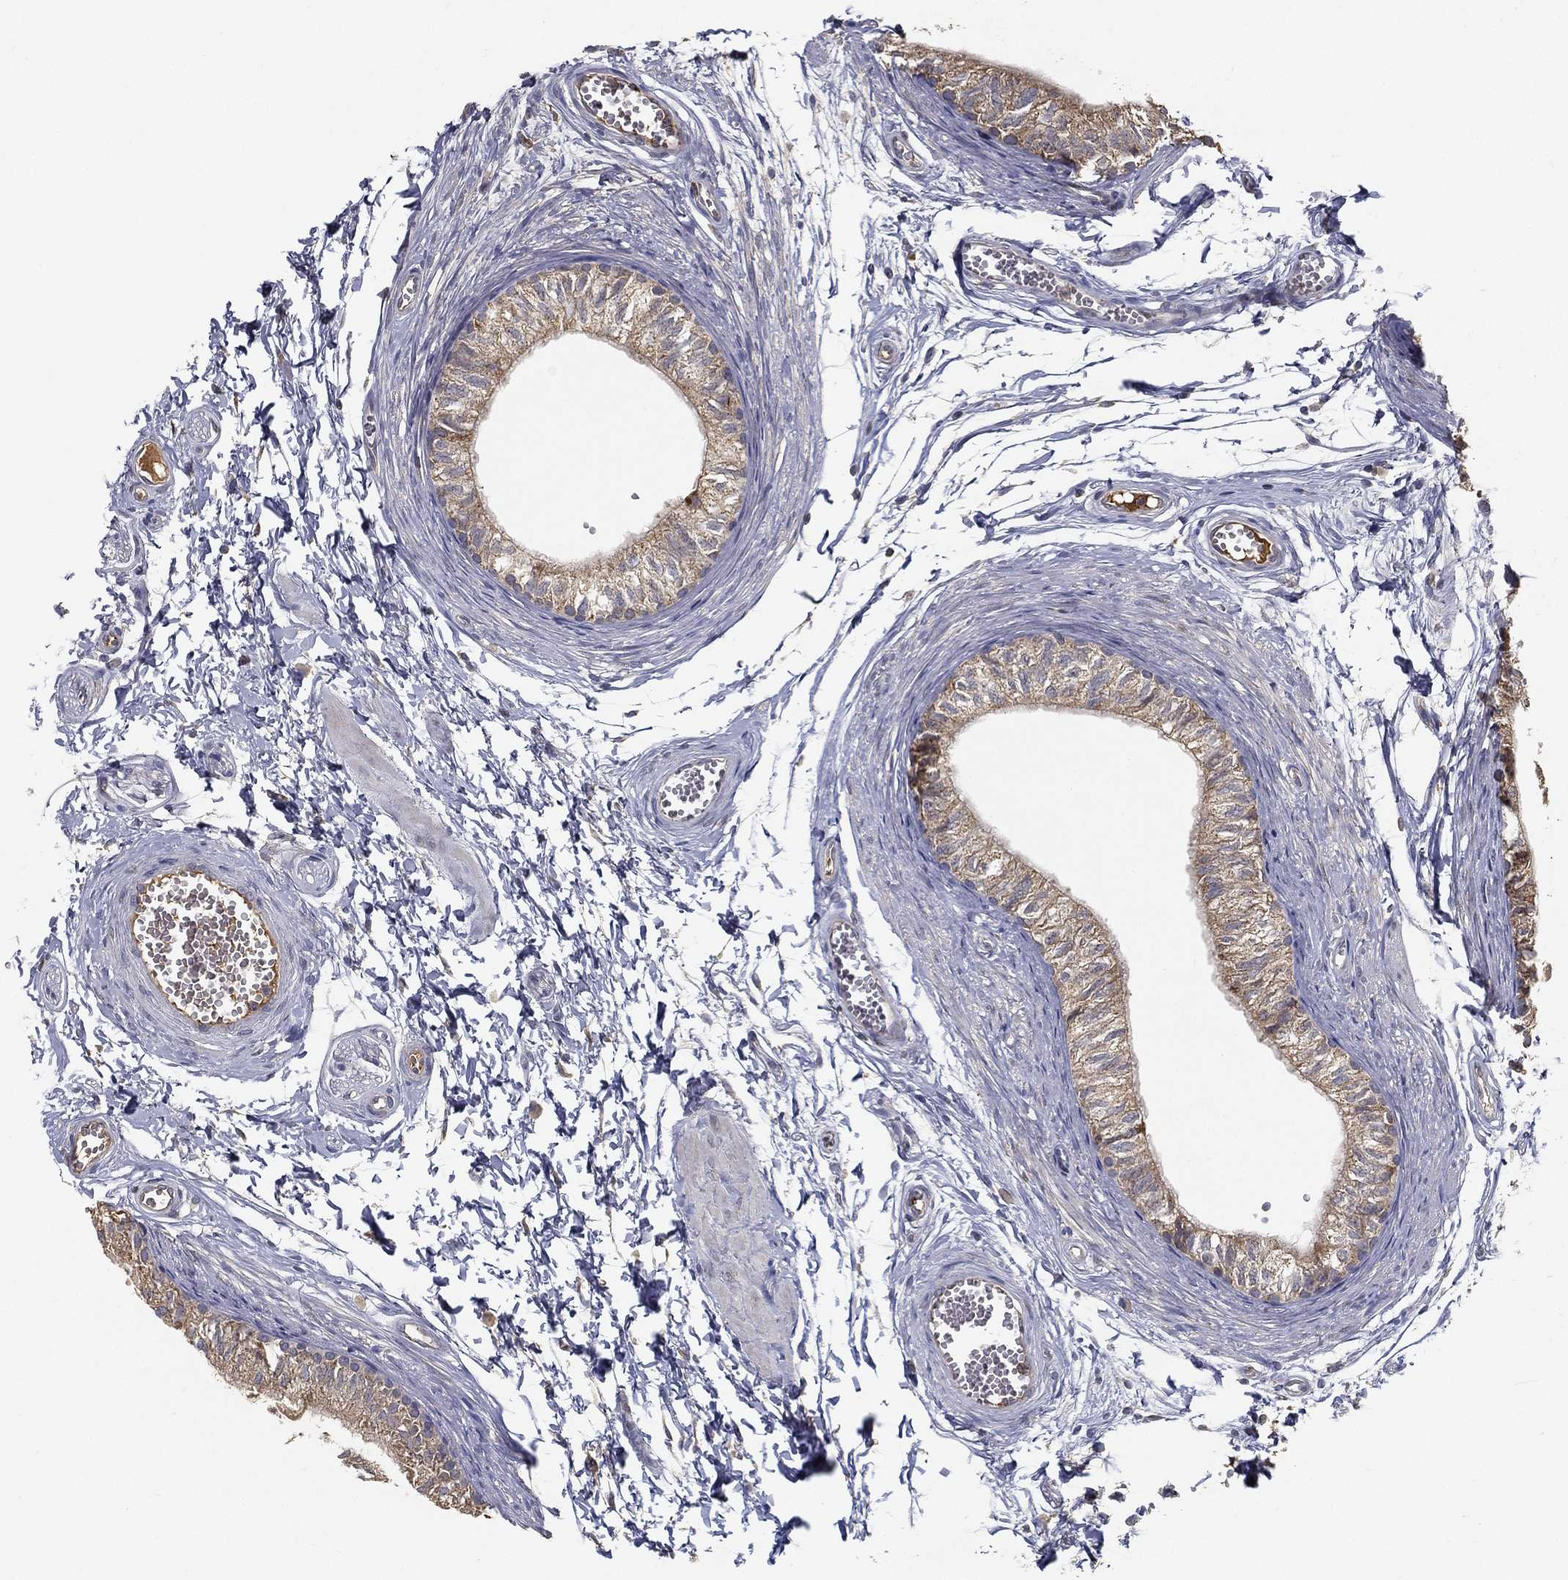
{"staining": {"intensity": "moderate", "quantity": "25%-75%", "location": "cytoplasmic/membranous"}, "tissue": "epididymis", "cell_type": "Glandular cells", "image_type": "normal", "snomed": [{"axis": "morphology", "description": "Normal tissue, NOS"}, {"axis": "topography", "description": "Epididymis"}], "caption": "DAB (3,3'-diaminobenzidine) immunohistochemical staining of normal epididymis shows moderate cytoplasmic/membranous protein expression in approximately 25%-75% of glandular cells. The protein is stained brown, and the nuclei are stained in blue (DAB (3,3'-diaminobenzidine) IHC with brightfield microscopy, high magnification).", "gene": "MT", "patient": {"sex": "male", "age": 22}}